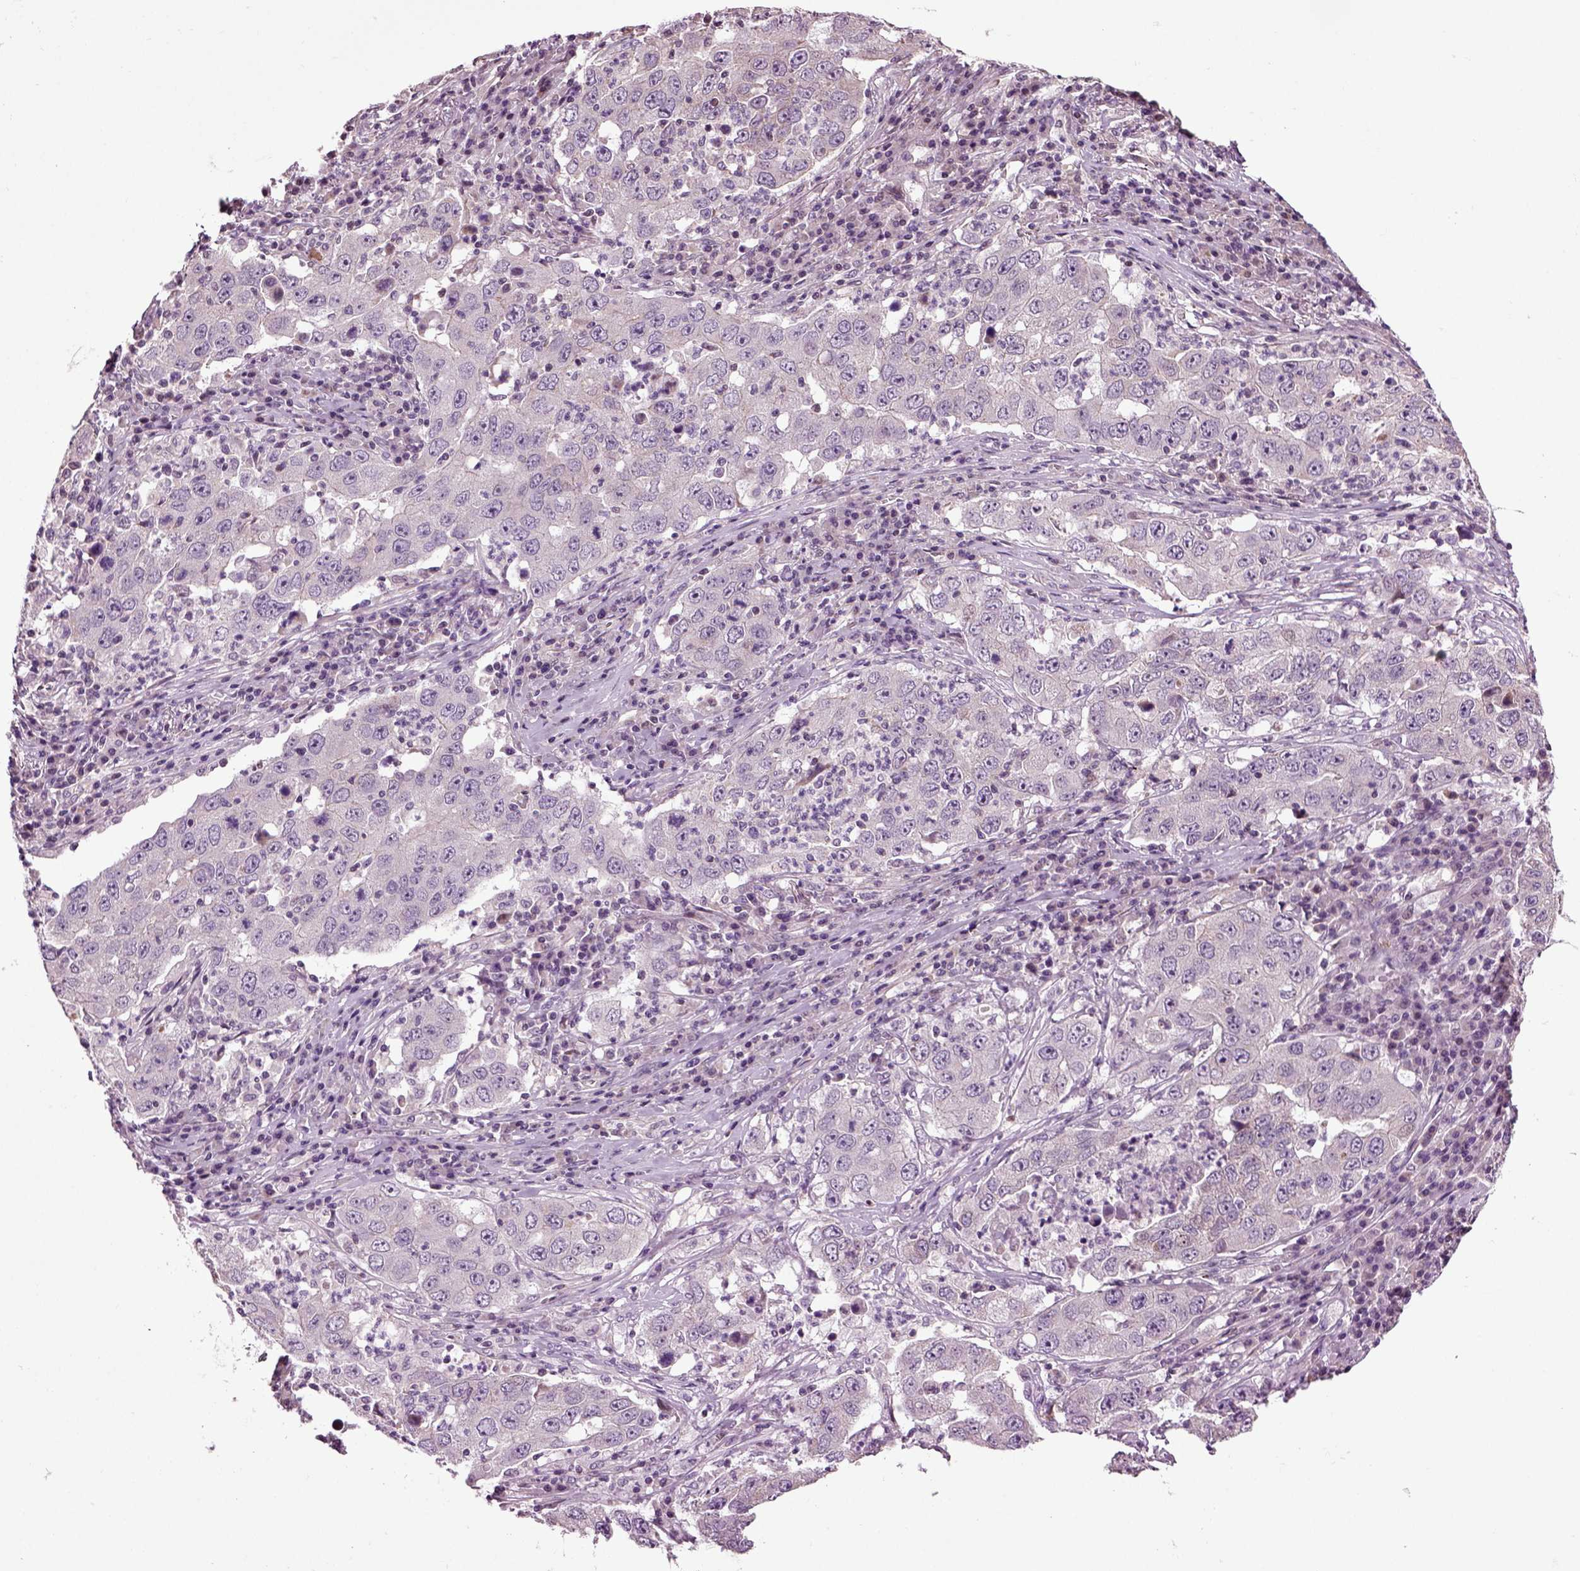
{"staining": {"intensity": "negative", "quantity": "none", "location": "none"}, "tissue": "lung cancer", "cell_type": "Tumor cells", "image_type": "cancer", "snomed": [{"axis": "morphology", "description": "Adenocarcinoma, NOS"}, {"axis": "topography", "description": "Lung"}], "caption": "Immunohistochemistry (IHC) histopathology image of lung cancer stained for a protein (brown), which displays no positivity in tumor cells. The staining was performed using DAB (3,3'-diaminobenzidine) to visualize the protein expression in brown, while the nuclei were stained in blue with hematoxylin (Magnification: 20x).", "gene": "HAGHL", "patient": {"sex": "male", "age": 73}}